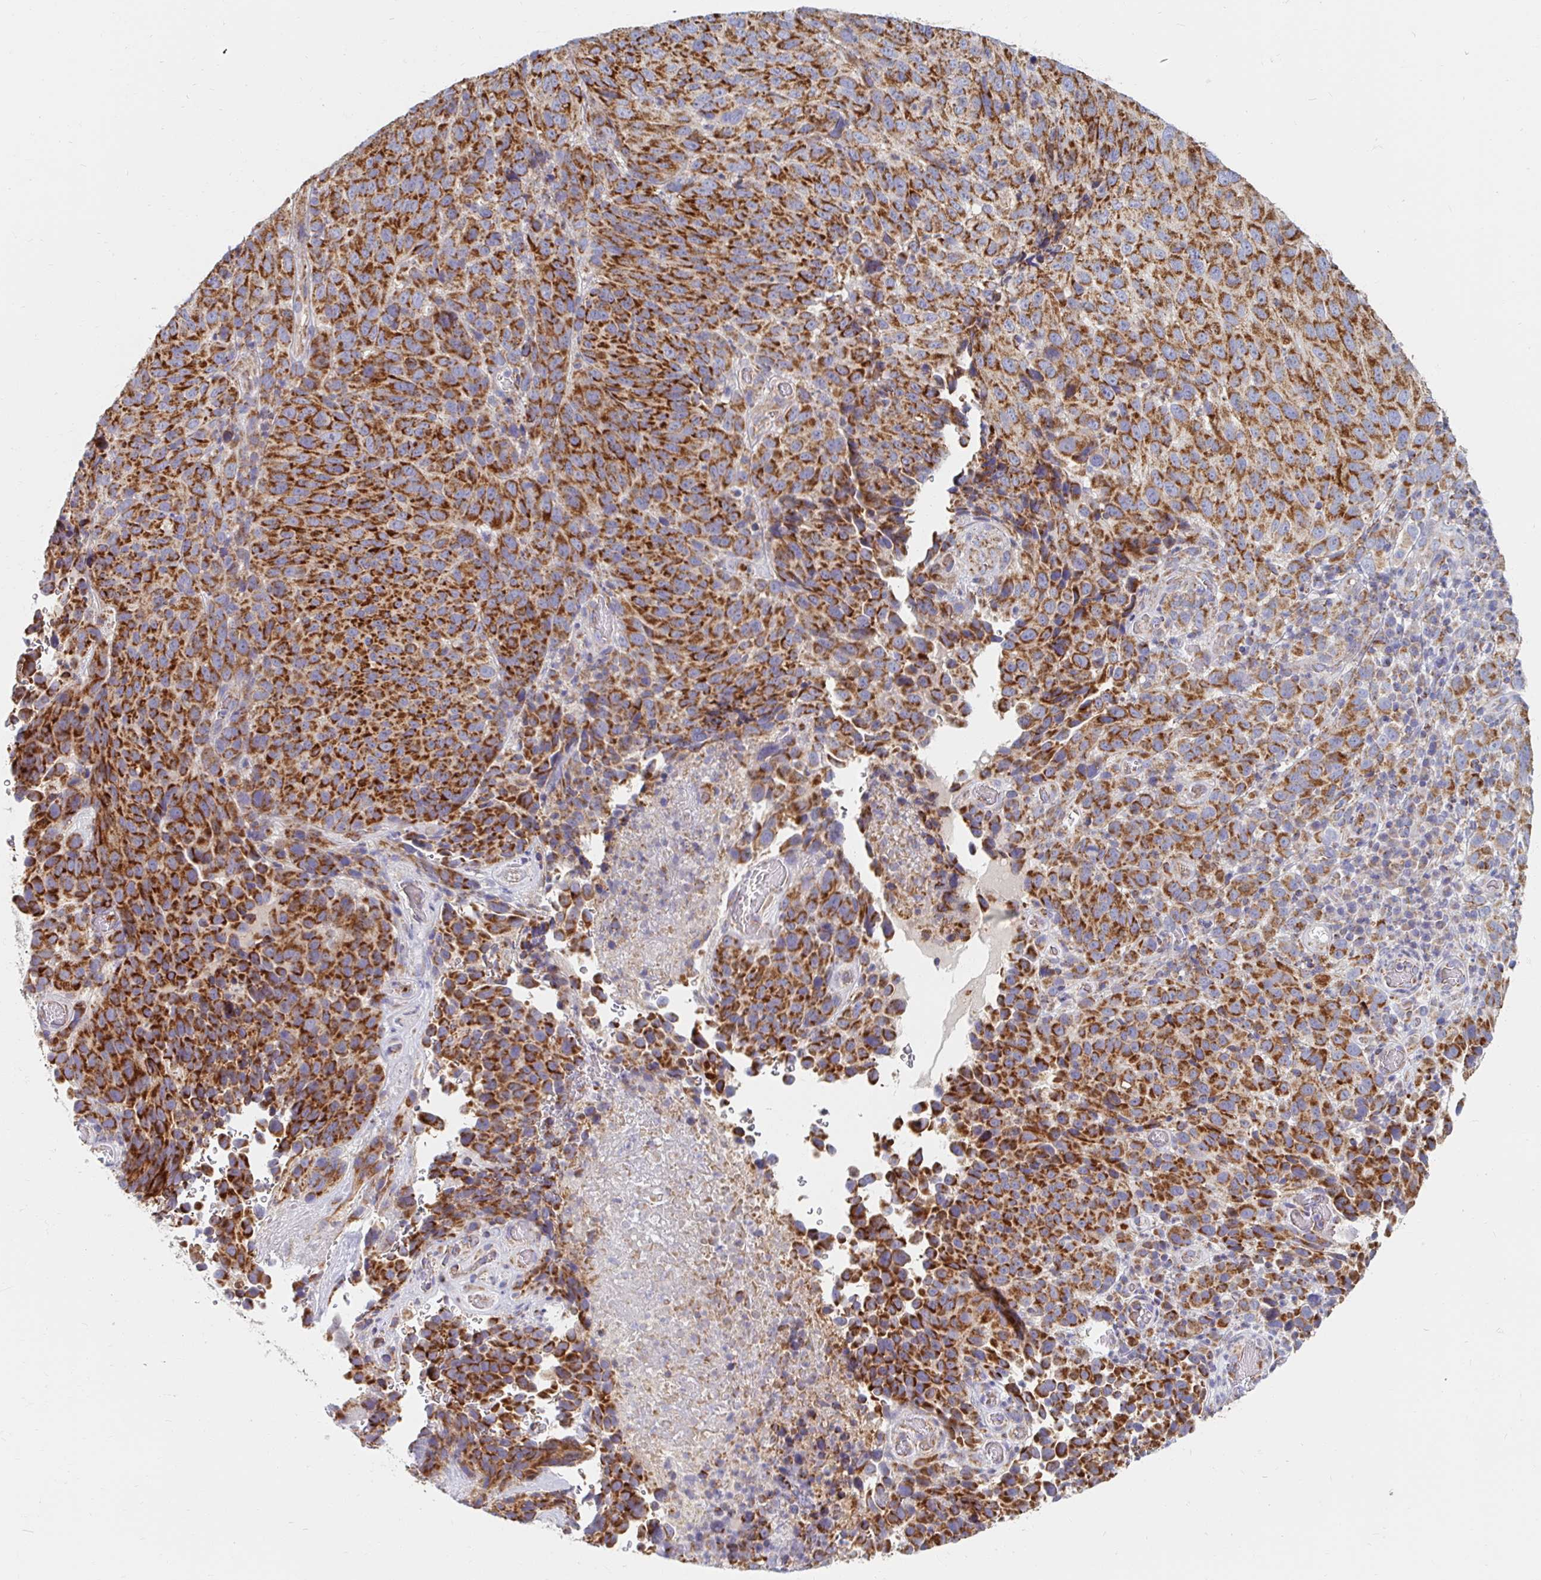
{"staining": {"intensity": "strong", "quantity": ">75%", "location": "cytoplasmic/membranous"}, "tissue": "melanoma", "cell_type": "Tumor cells", "image_type": "cancer", "snomed": [{"axis": "morphology", "description": "Malignant melanoma, NOS"}, {"axis": "topography", "description": "Skin"}], "caption": "A brown stain highlights strong cytoplasmic/membranous staining of a protein in human melanoma tumor cells.", "gene": "MAVS", "patient": {"sex": "male", "age": 85}}